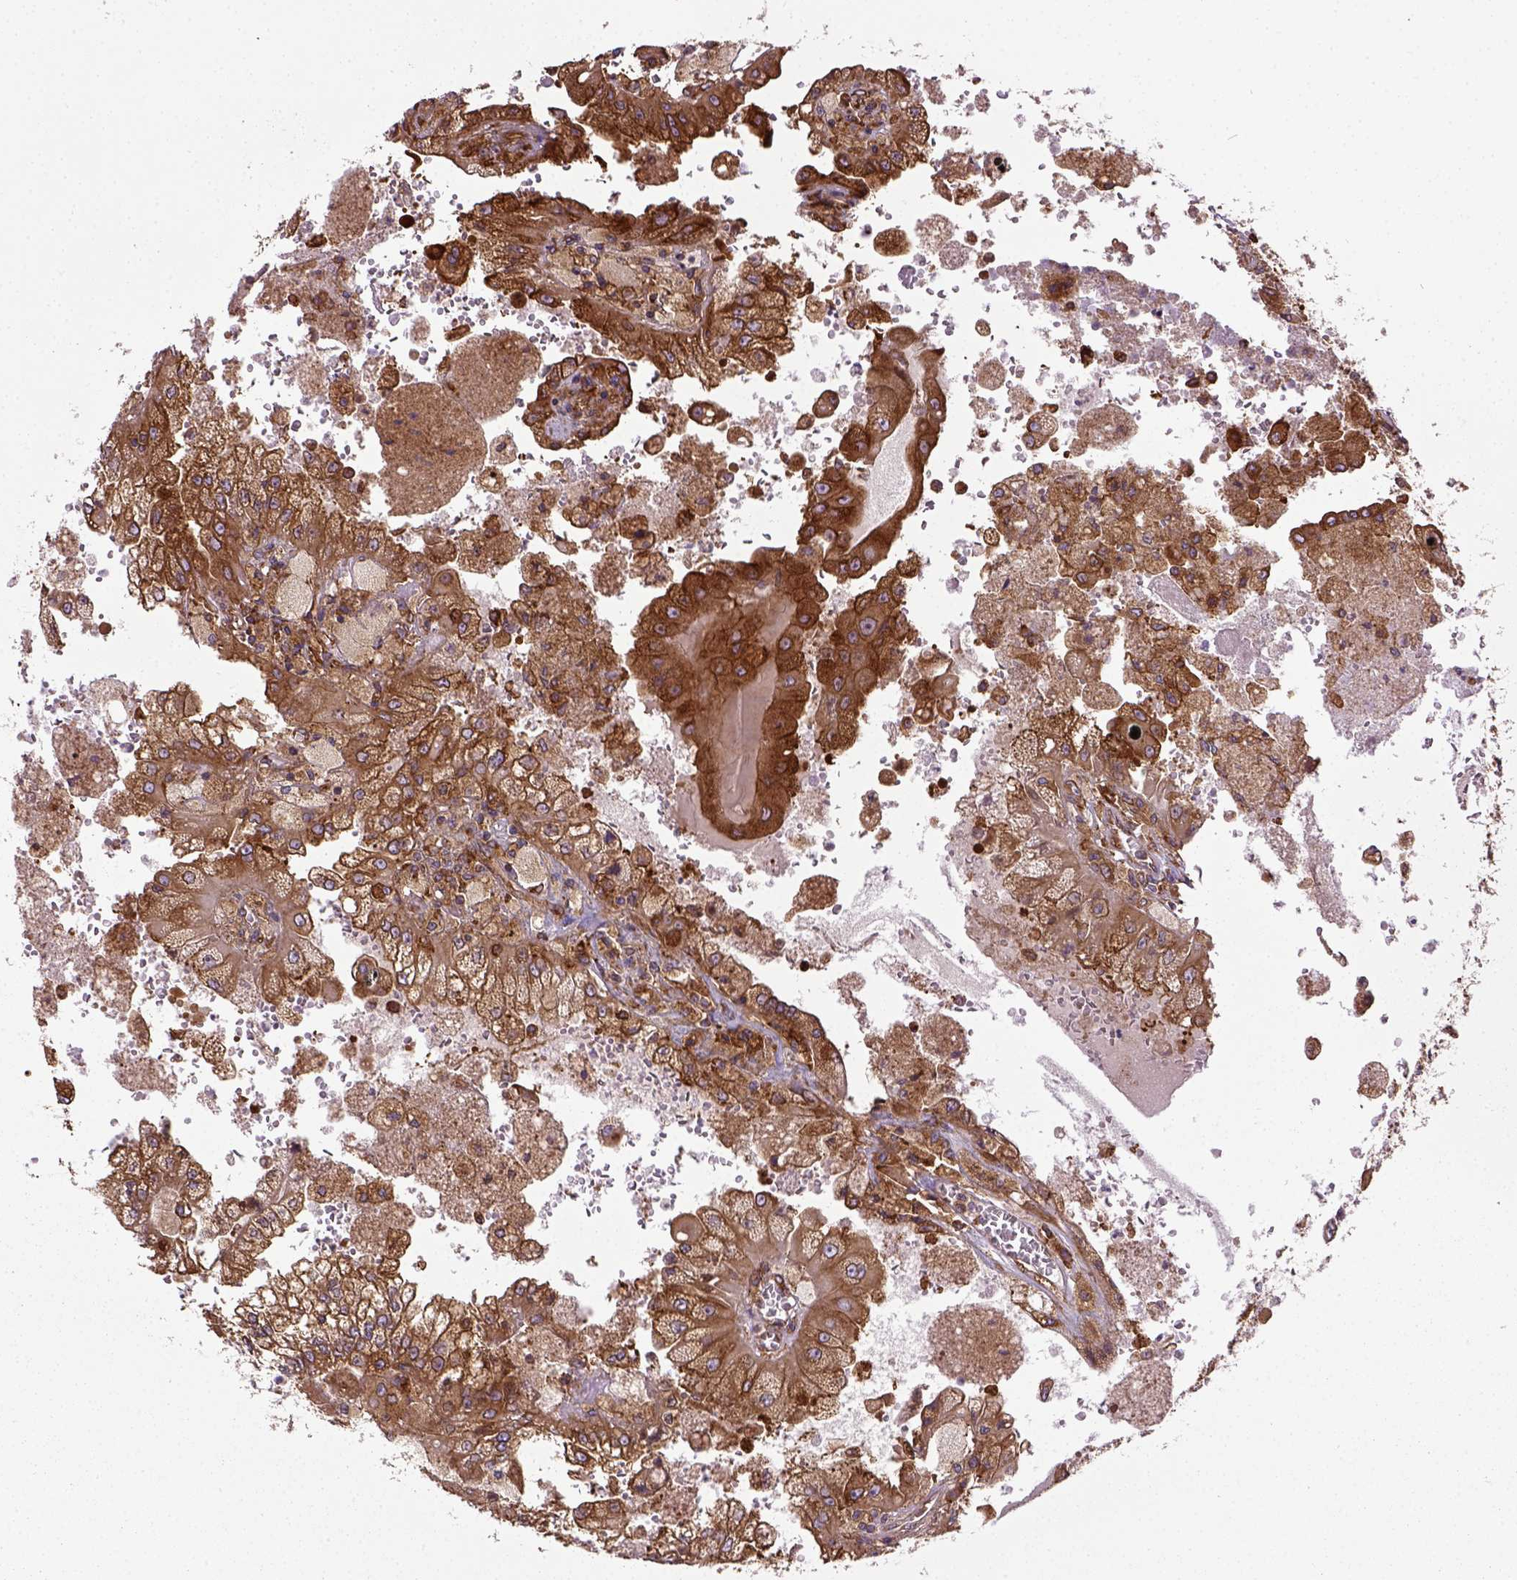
{"staining": {"intensity": "strong", "quantity": ">75%", "location": "cytoplasmic/membranous"}, "tissue": "renal cancer", "cell_type": "Tumor cells", "image_type": "cancer", "snomed": [{"axis": "morphology", "description": "Adenocarcinoma, NOS"}, {"axis": "topography", "description": "Kidney"}], "caption": "Immunohistochemistry (DAB) staining of renal adenocarcinoma shows strong cytoplasmic/membranous protein expression in approximately >75% of tumor cells.", "gene": "CAPRIN1", "patient": {"sex": "male", "age": 58}}